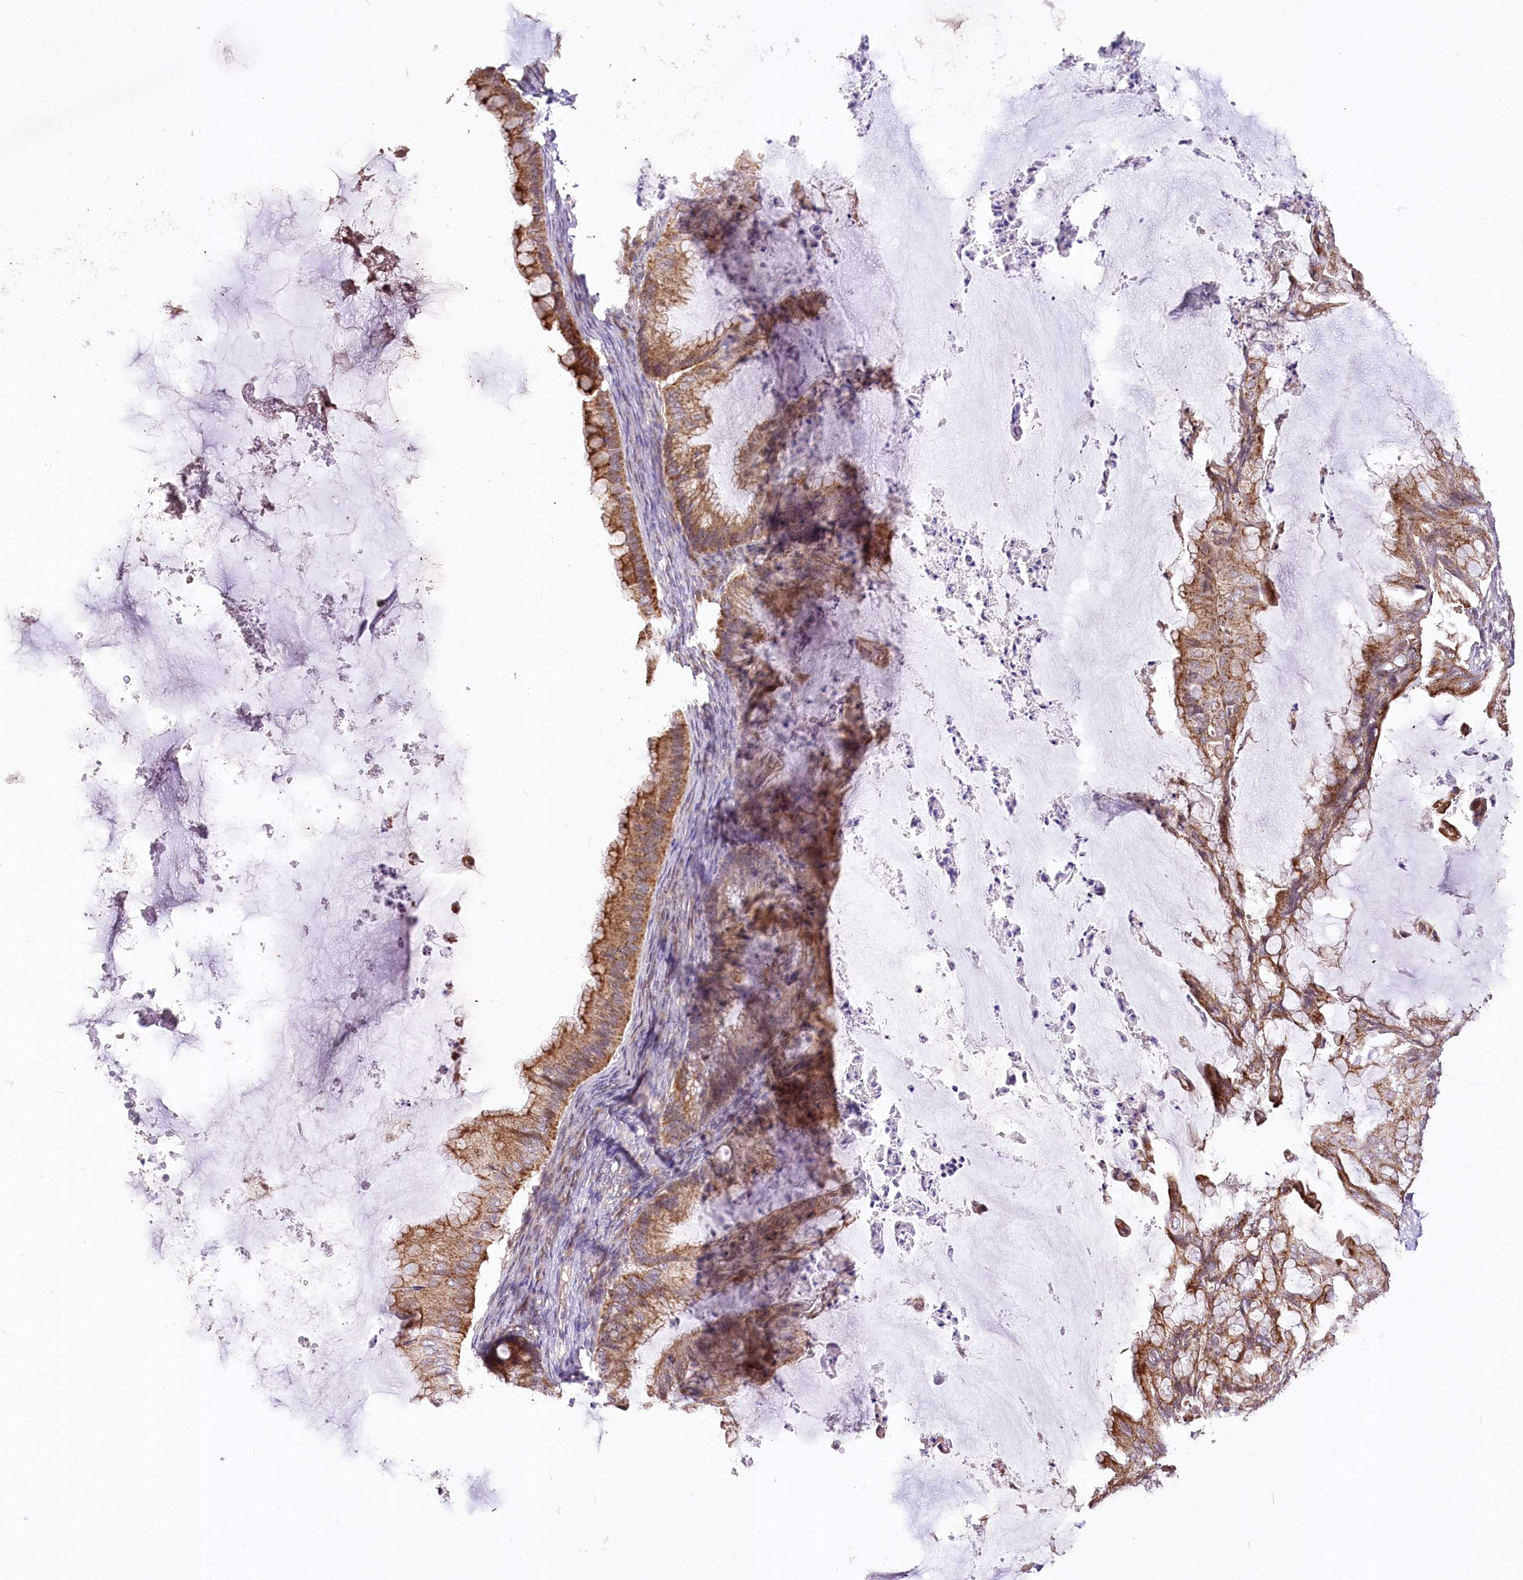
{"staining": {"intensity": "moderate", "quantity": ">75%", "location": "cytoplasmic/membranous"}, "tissue": "ovarian cancer", "cell_type": "Tumor cells", "image_type": "cancer", "snomed": [{"axis": "morphology", "description": "Cystadenocarcinoma, mucinous, NOS"}, {"axis": "topography", "description": "Ovary"}], "caption": "Ovarian mucinous cystadenocarcinoma stained with IHC exhibits moderate cytoplasmic/membranous positivity in about >75% of tumor cells.", "gene": "ZNF226", "patient": {"sex": "female", "age": 71}}